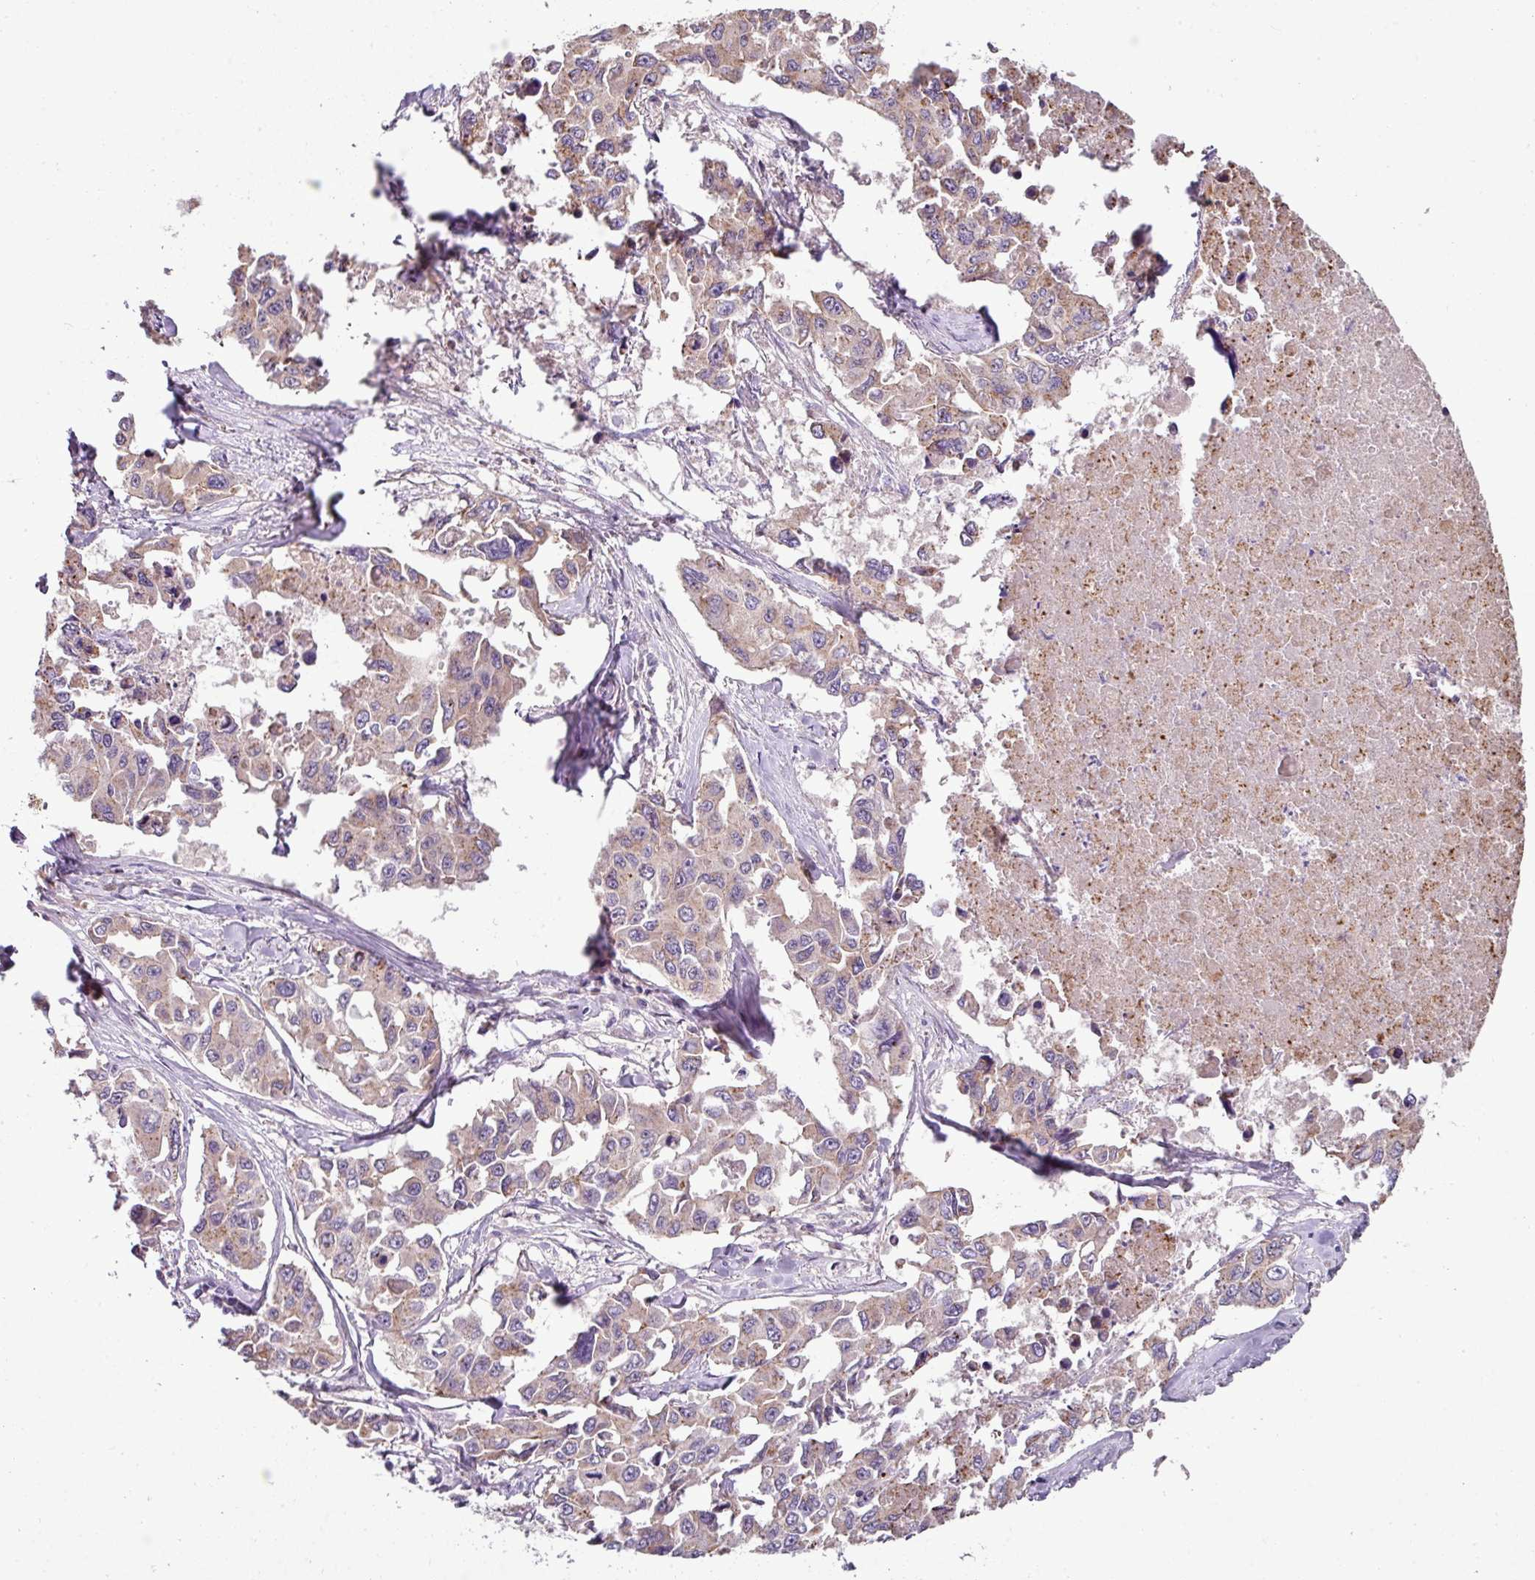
{"staining": {"intensity": "weak", "quantity": "25%-75%", "location": "cytoplasmic/membranous"}, "tissue": "lung cancer", "cell_type": "Tumor cells", "image_type": "cancer", "snomed": [{"axis": "morphology", "description": "Adenocarcinoma, NOS"}, {"axis": "topography", "description": "Lung"}], "caption": "IHC of human lung cancer (adenocarcinoma) demonstrates low levels of weak cytoplasmic/membranous expression in about 25%-75% of tumor cells.", "gene": "LRRC9", "patient": {"sex": "male", "age": 64}}